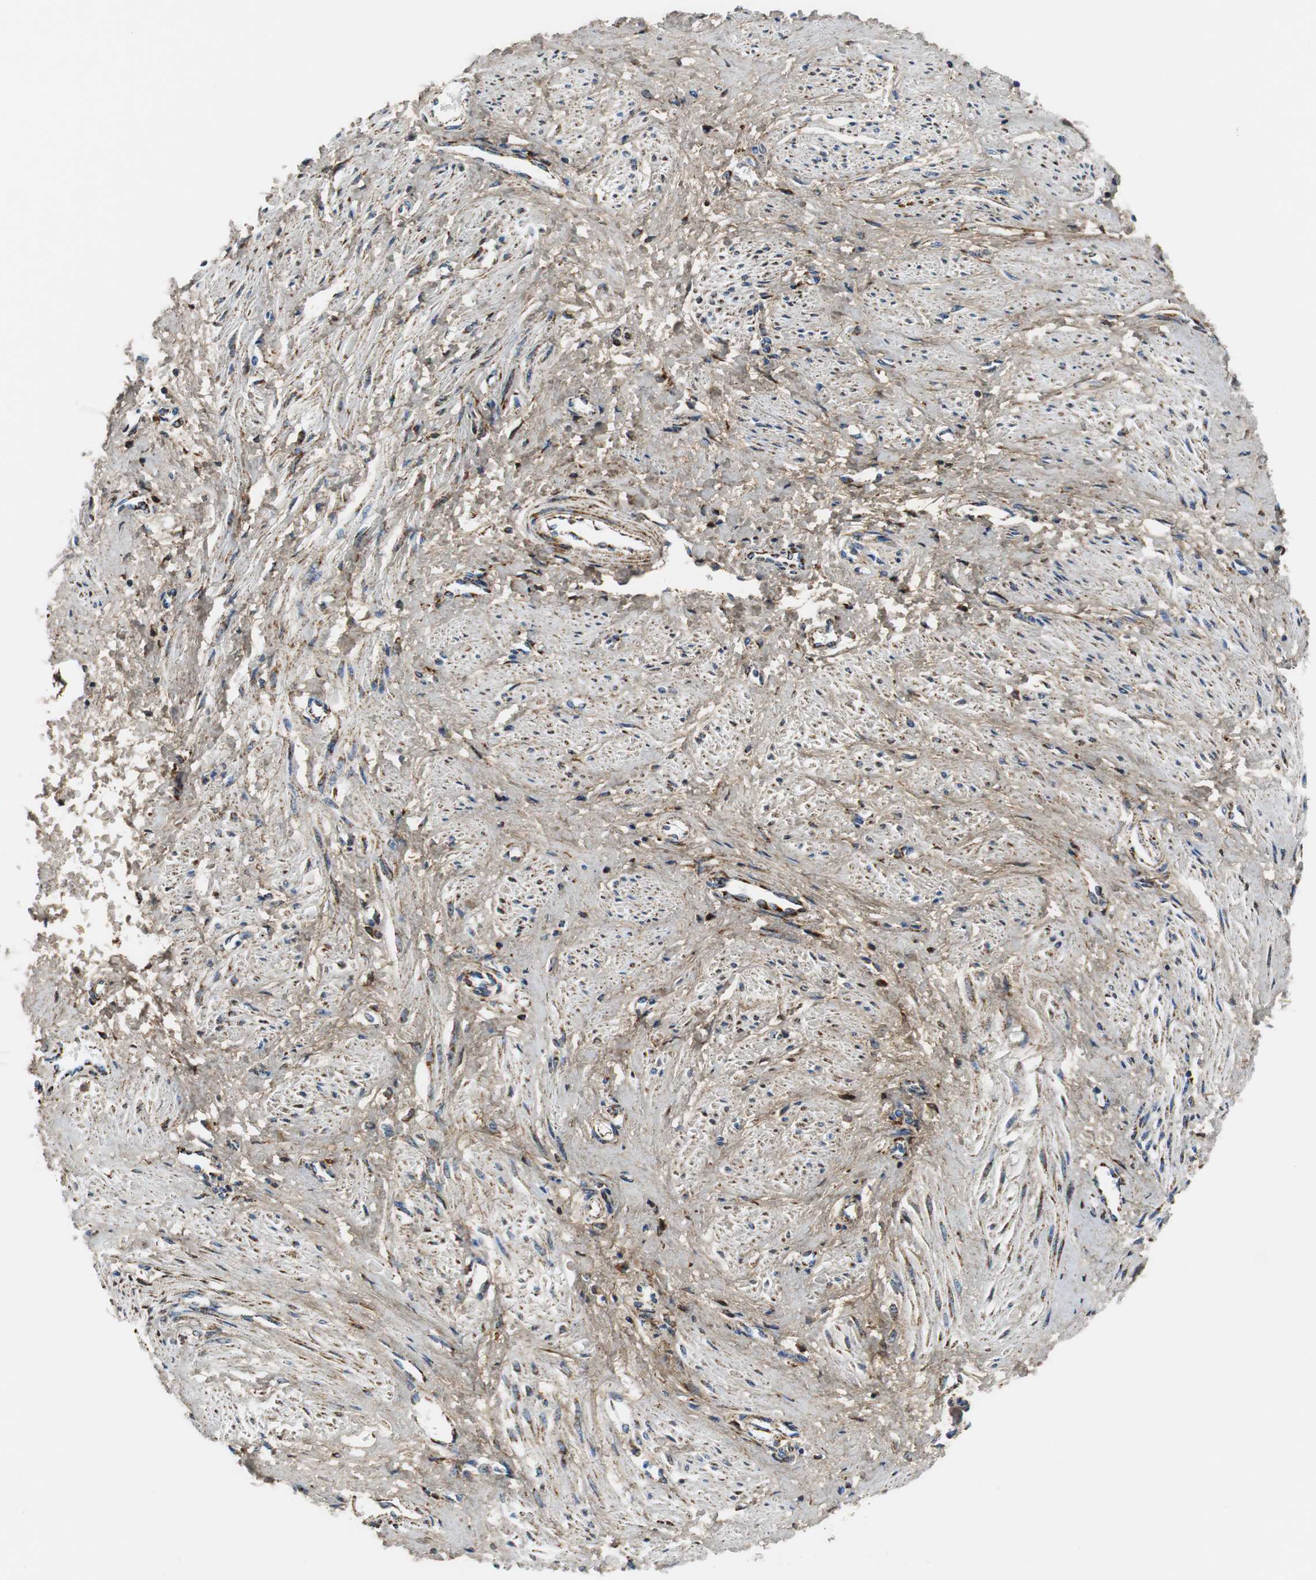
{"staining": {"intensity": "strong", "quantity": "25%-75%", "location": "cytoplasmic/membranous"}, "tissue": "smooth muscle", "cell_type": "Smooth muscle cells", "image_type": "normal", "snomed": [{"axis": "morphology", "description": "Normal tissue, NOS"}, {"axis": "topography", "description": "Smooth muscle"}, {"axis": "topography", "description": "Uterus"}], "caption": "Immunohistochemical staining of benign human smooth muscle reveals 25%-75% levels of strong cytoplasmic/membranous protein expression in approximately 25%-75% of smooth muscle cells. Ihc stains the protein of interest in brown and the nuclei are stained blue.", "gene": "C1QTNF7", "patient": {"sex": "female", "age": 39}}